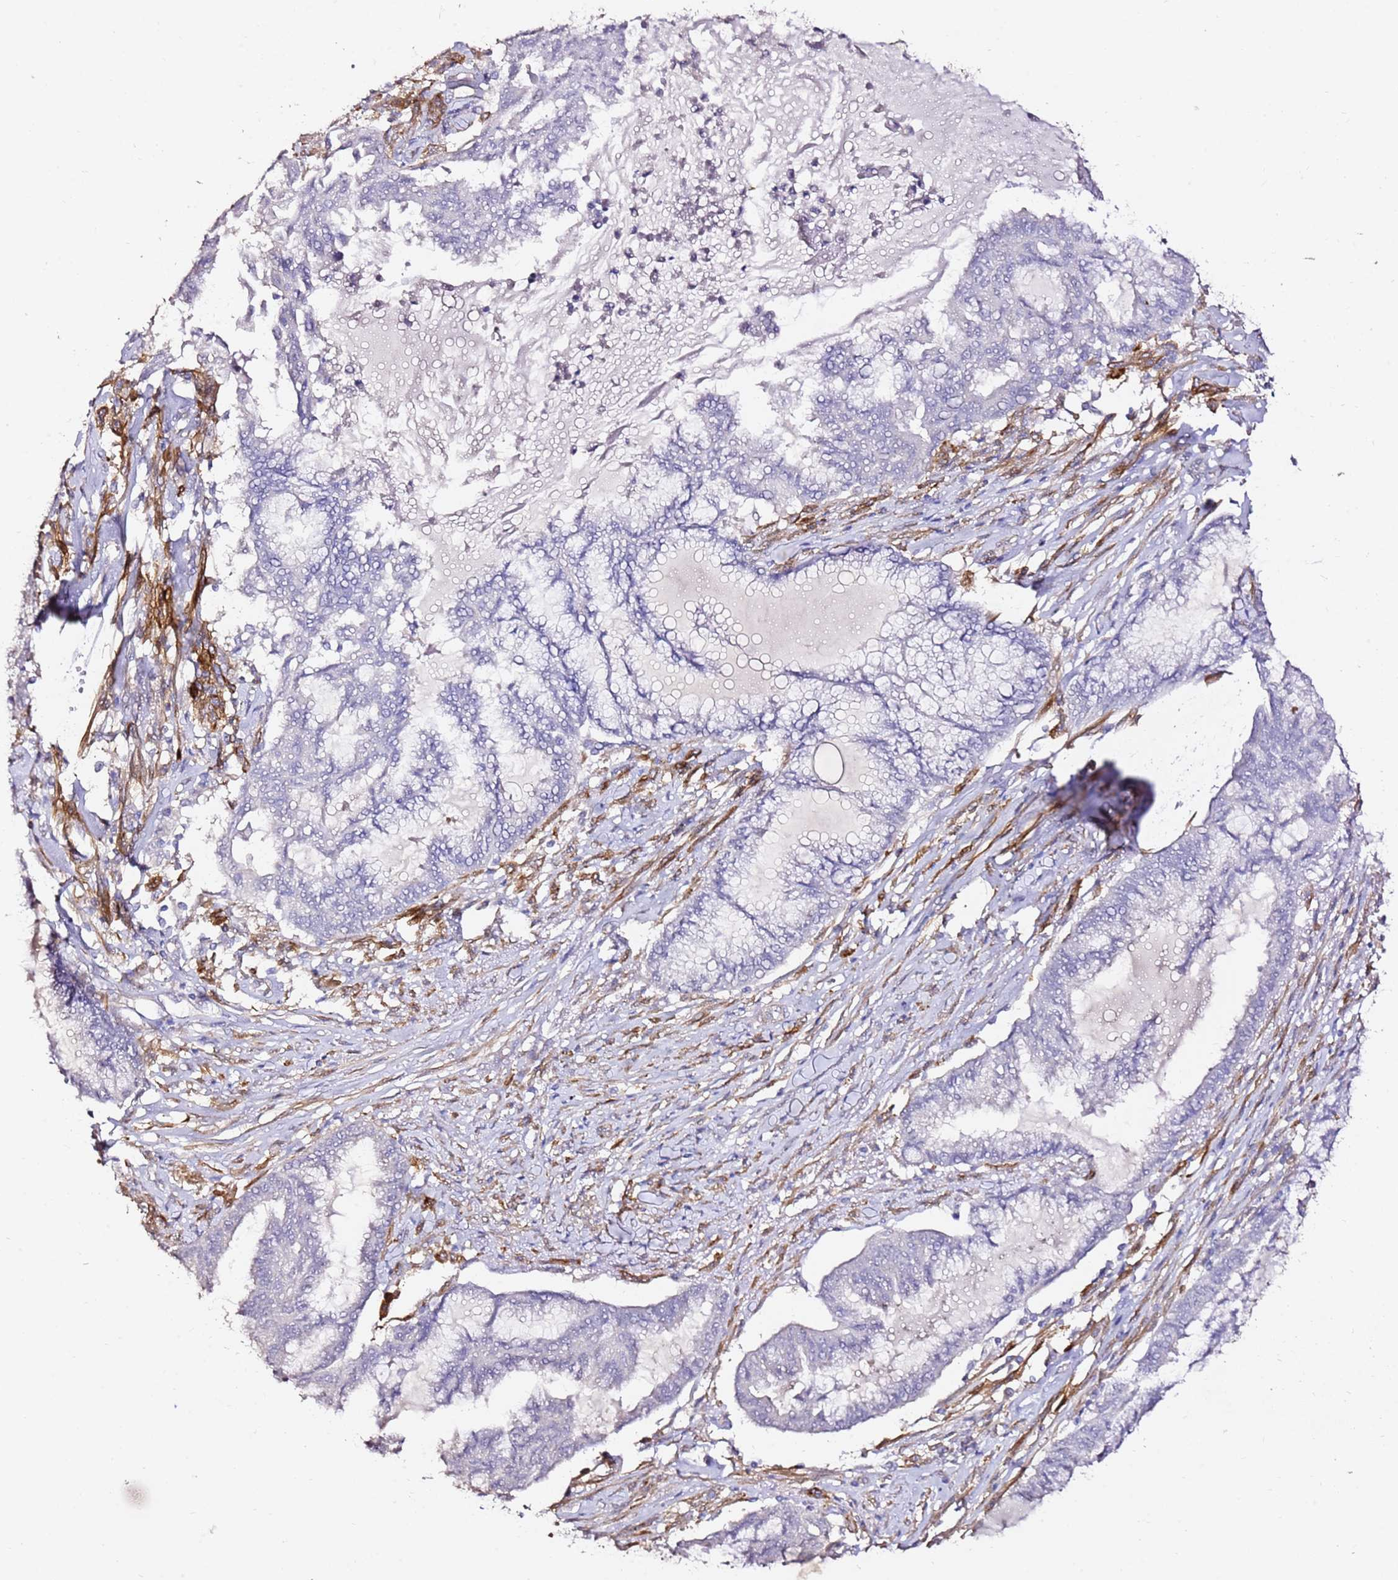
{"staining": {"intensity": "negative", "quantity": "none", "location": "none"}, "tissue": "endometrial cancer", "cell_type": "Tumor cells", "image_type": "cancer", "snomed": [{"axis": "morphology", "description": "Adenocarcinoma, NOS"}, {"axis": "topography", "description": "Endometrium"}], "caption": "Tumor cells are negative for protein expression in human endometrial adenocarcinoma. (Brightfield microscopy of DAB (3,3'-diaminobenzidine) IHC at high magnification).", "gene": "ART5", "patient": {"sex": "female", "age": 86}}